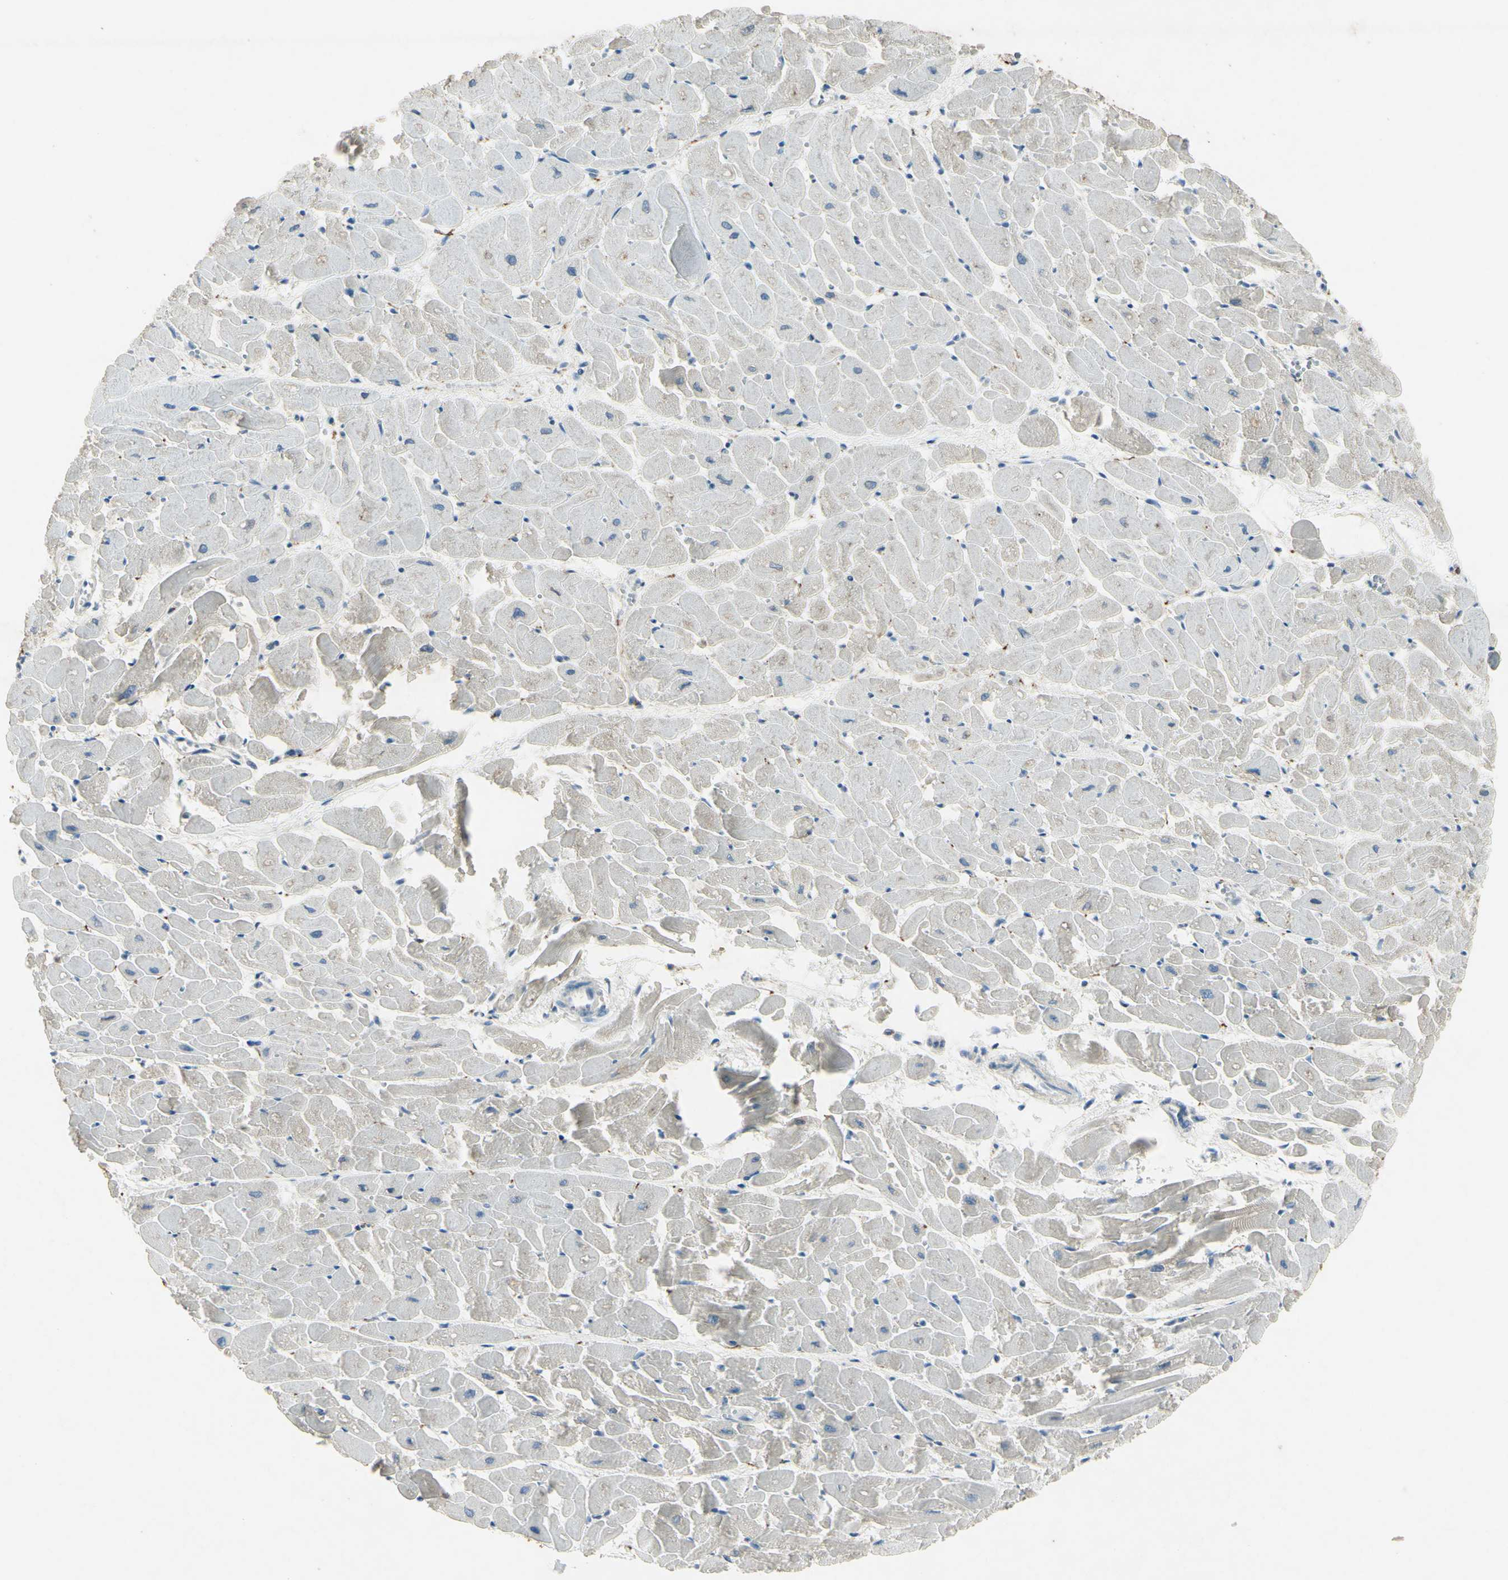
{"staining": {"intensity": "negative", "quantity": "none", "location": "none"}, "tissue": "heart muscle", "cell_type": "Cardiomyocytes", "image_type": "normal", "snomed": [{"axis": "morphology", "description": "Normal tissue, NOS"}, {"axis": "topography", "description": "Heart"}], "caption": "IHC of unremarkable human heart muscle demonstrates no staining in cardiomyocytes. The staining was performed using DAB (3,3'-diaminobenzidine) to visualize the protein expression in brown, while the nuclei were stained in blue with hematoxylin (Magnification: 20x).", "gene": "SNAP91", "patient": {"sex": "female", "age": 19}}